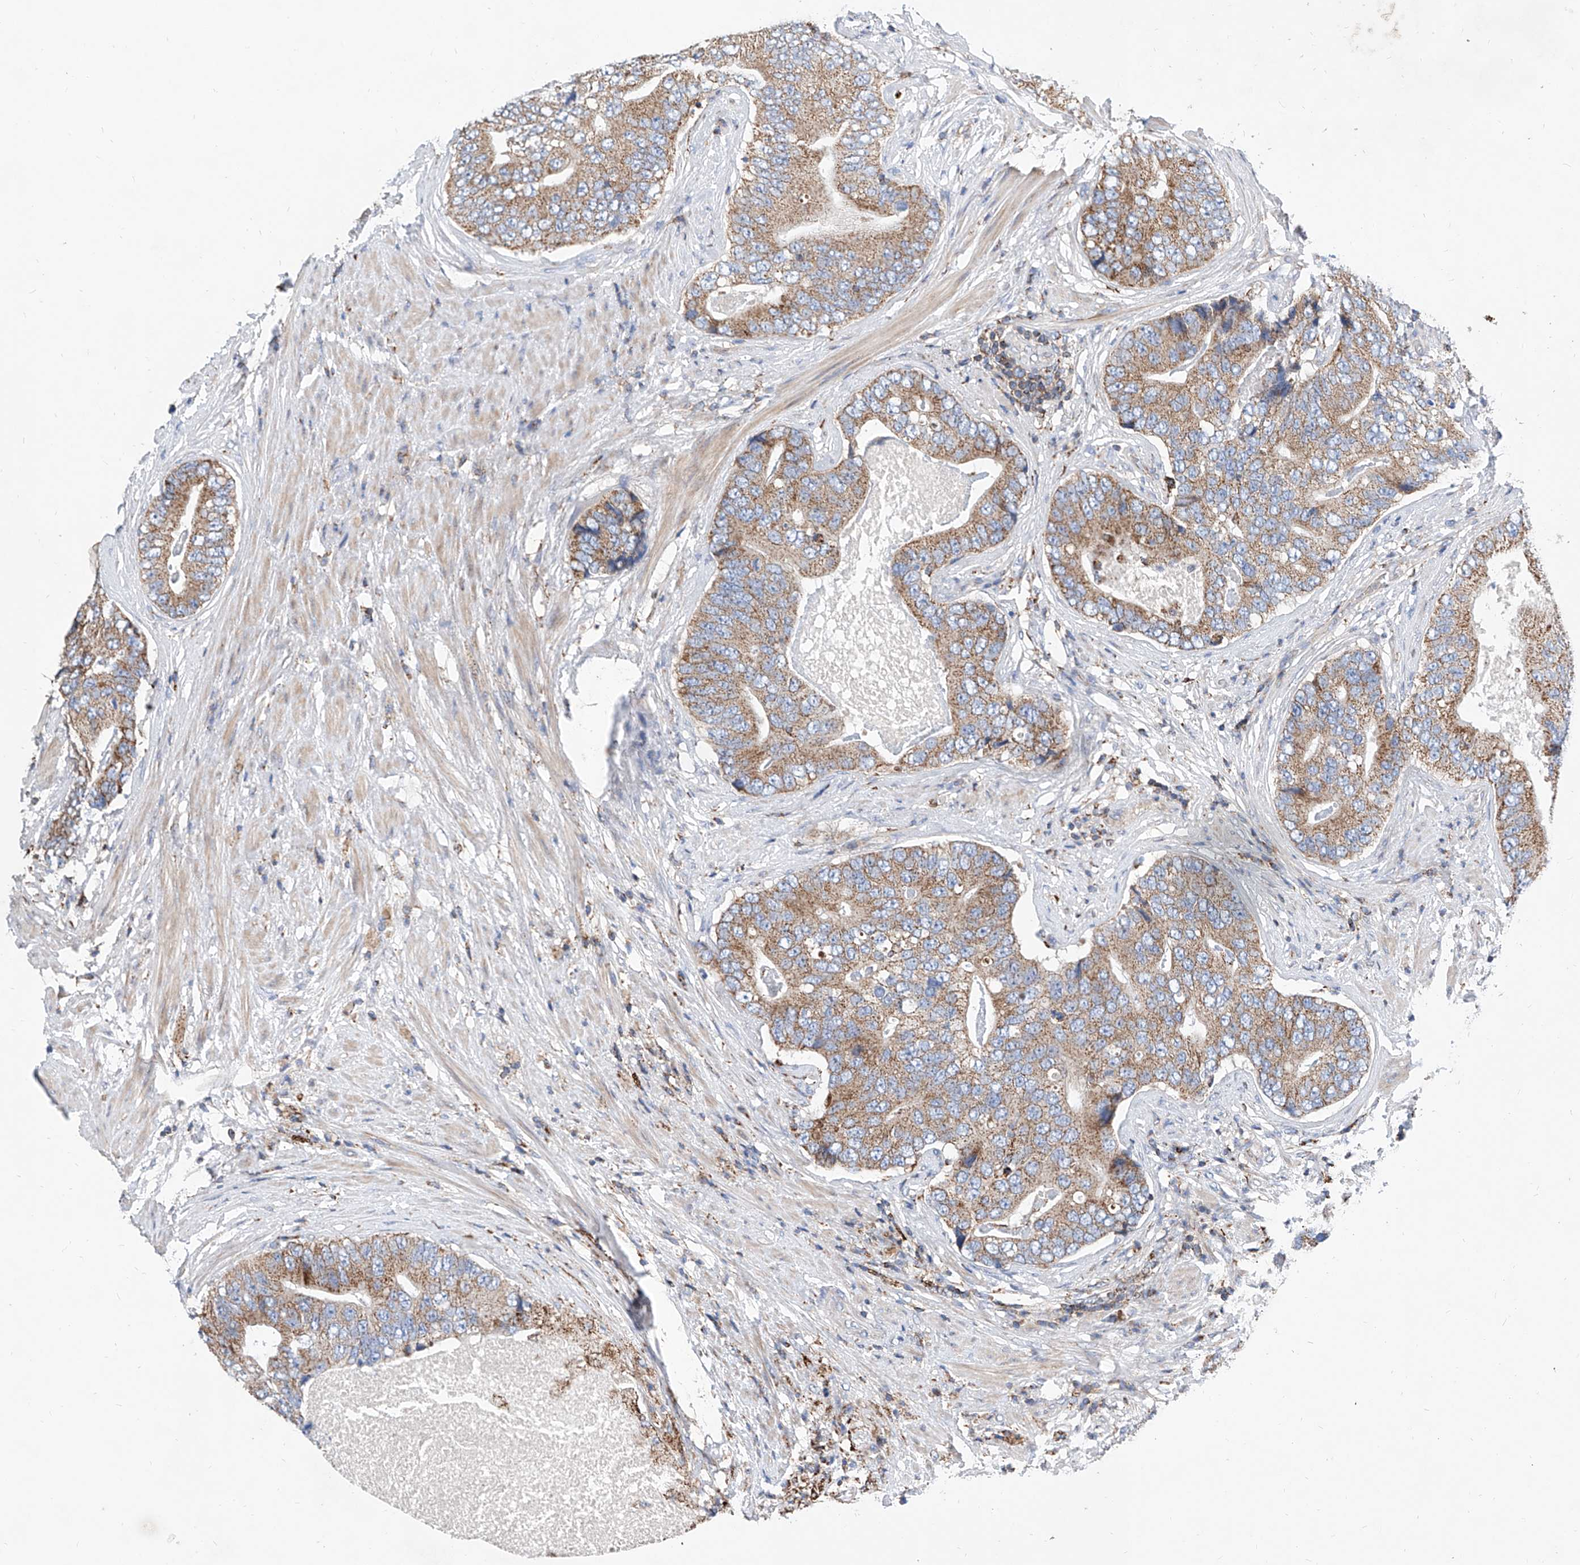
{"staining": {"intensity": "moderate", "quantity": ">75%", "location": "cytoplasmic/membranous"}, "tissue": "prostate cancer", "cell_type": "Tumor cells", "image_type": "cancer", "snomed": [{"axis": "morphology", "description": "Adenocarcinoma, High grade"}, {"axis": "topography", "description": "Prostate"}], "caption": "Moderate cytoplasmic/membranous expression is present in approximately >75% of tumor cells in prostate cancer (high-grade adenocarcinoma).", "gene": "CPNE5", "patient": {"sex": "male", "age": 70}}